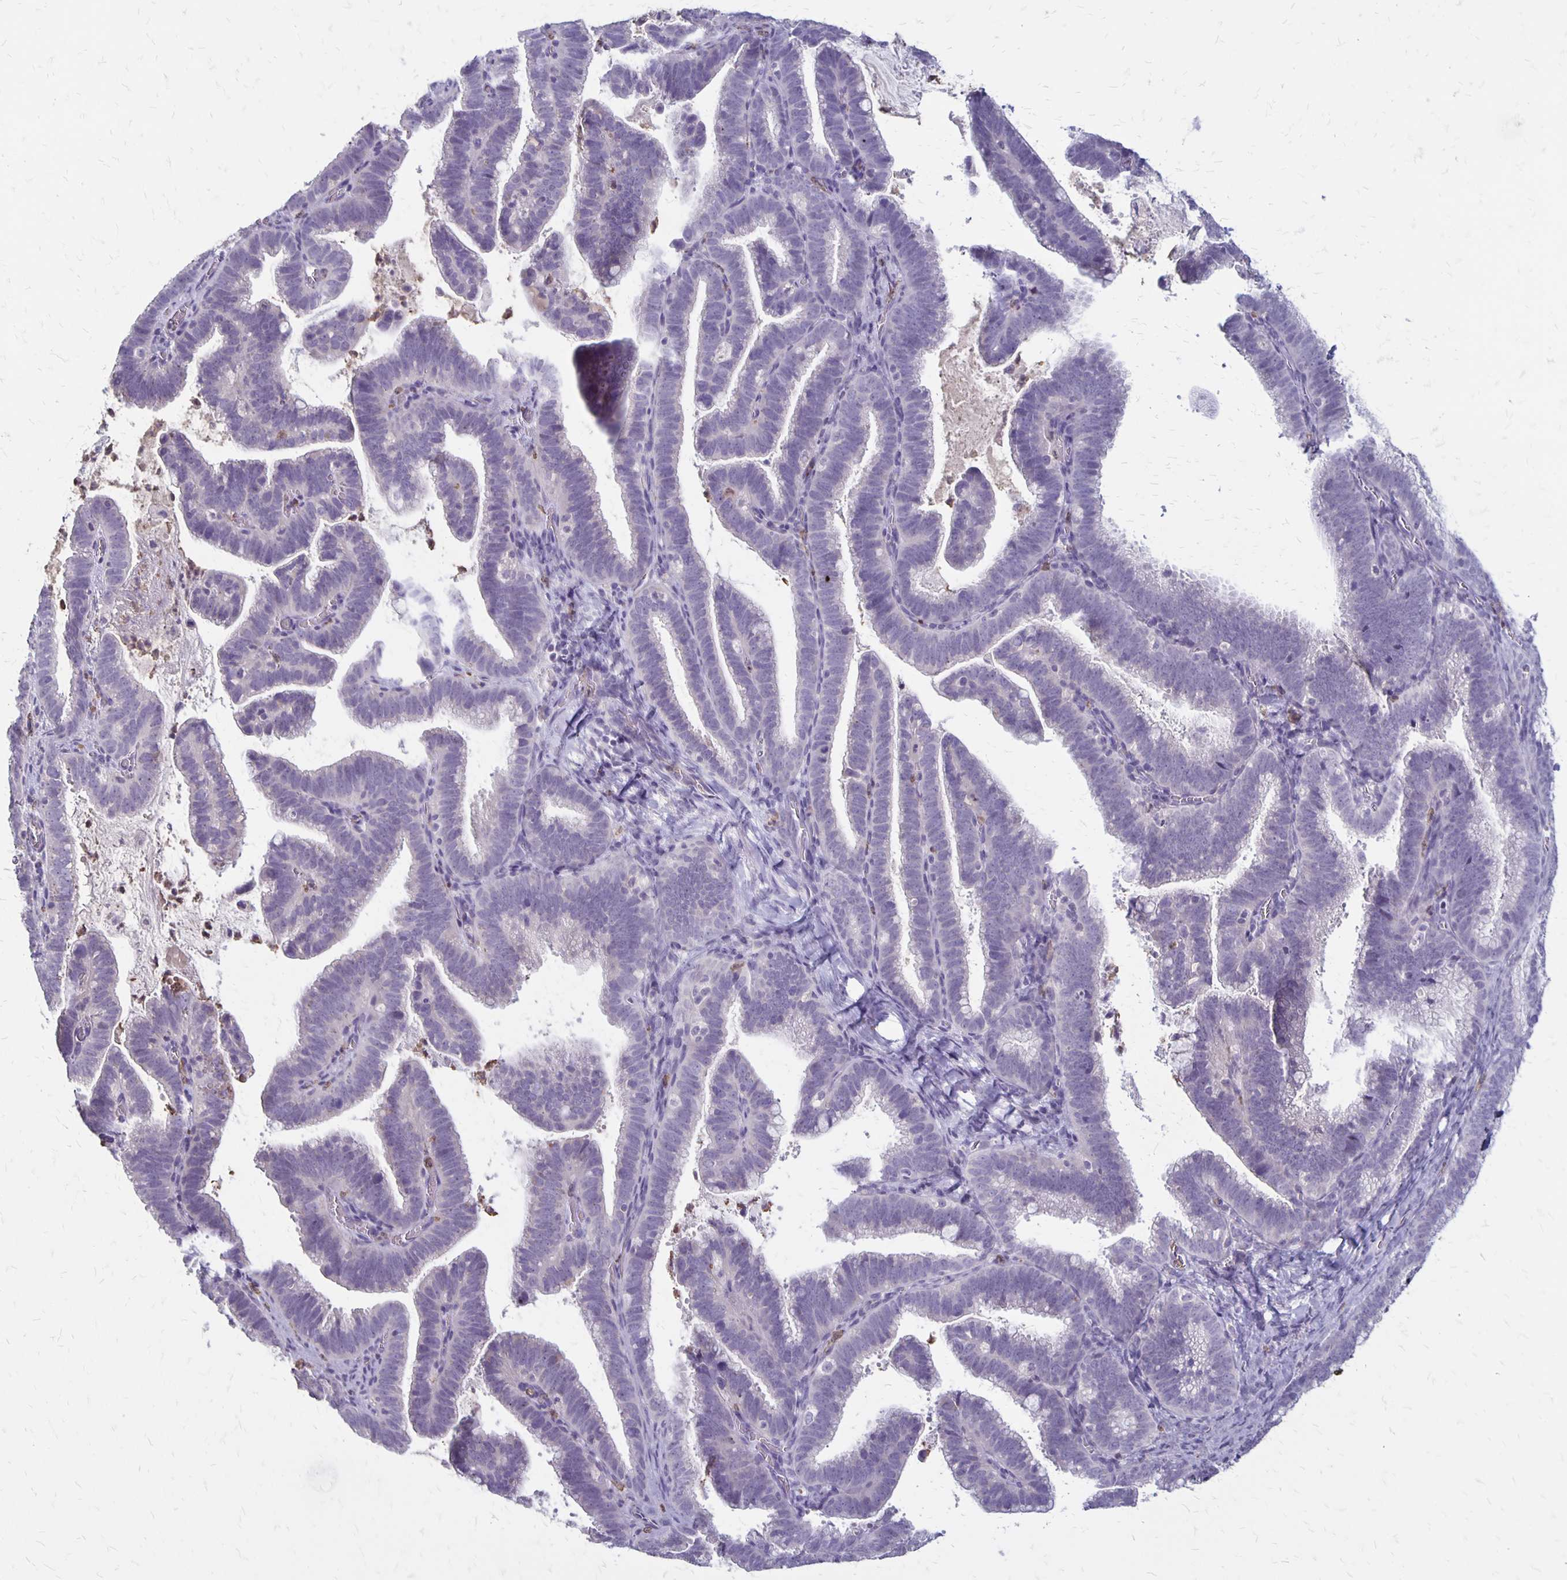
{"staining": {"intensity": "negative", "quantity": "none", "location": "none"}, "tissue": "cervical cancer", "cell_type": "Tumor cells", "image_type": "cancer", "snomed": [{"axis": "morphology", "description": "Adenocarcinoma, NOS"}, {"axis": "topography", "description": "Cervix"}], "caption": "An image of human cervical cancer (adenocarcinoma) is negative for staining in tumor cells. (DAB (3,3'-diaminobenzidine) IHC, high magnification).", "gene": "SEPTIN5", "patient": {"sex": "female", "age": 61}}